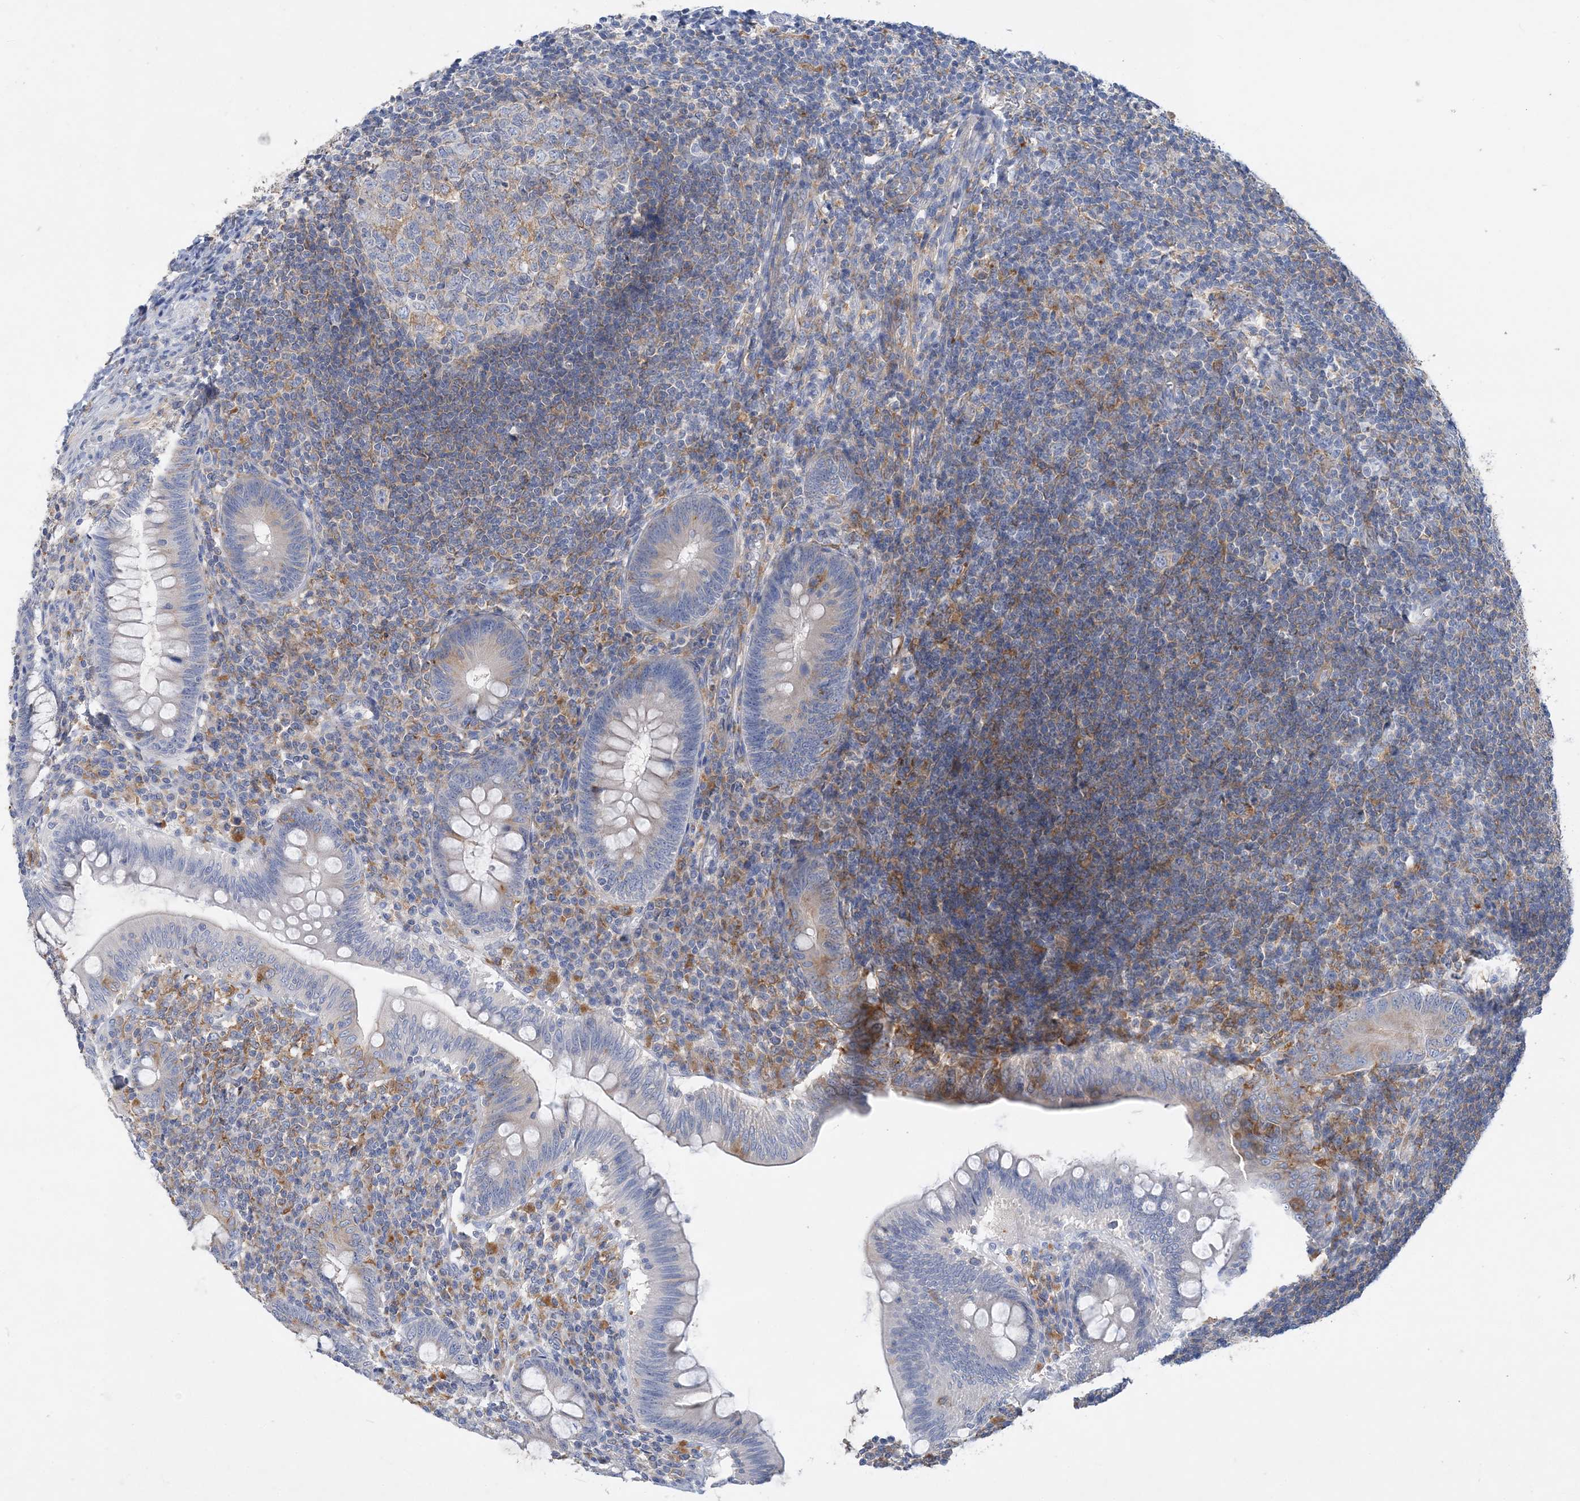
{"staining": {"intensity": "negative", "quantity": "none", "location": "none"}, "tissue": "appendix", "cell_type": "Glandular cells", "image_type": "normal", "snomed": [{"axis": "morphology", "description": "Normal tissue, NOS"}, {"axis": "topography", "description": "Appendix"}], "caption": "Appendix was stained to show a protein in brown. There is no significant positivity in glandular cells. The staining is performed using DAB brown chromogen with nuclei counter-stained in using hematoxylin.", "gene": "GRINA", "patient": {"sex": "male", "age": 14}}